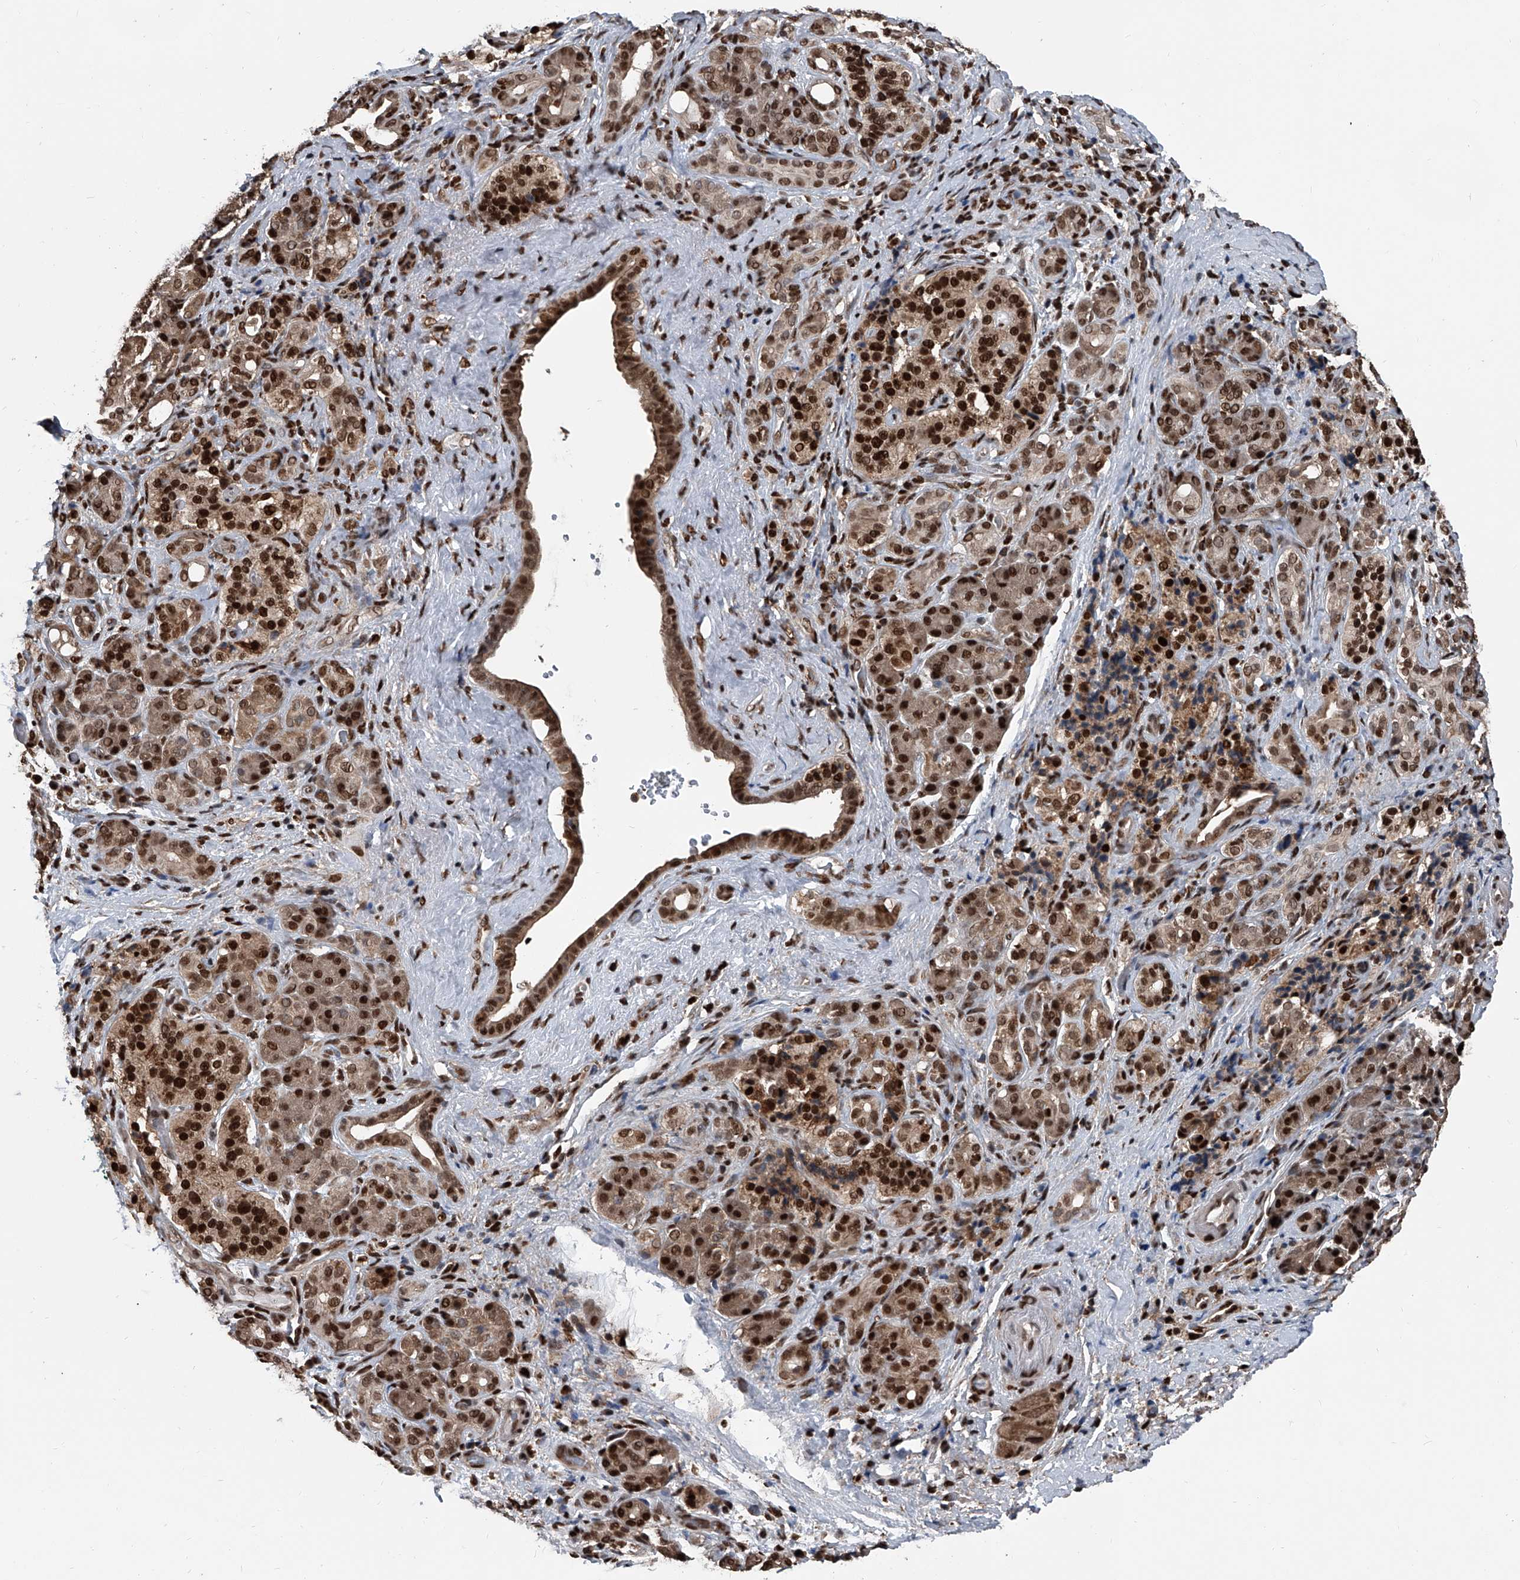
{"staining": {"intensity": "strong", "quantity": ">75%", "location": "nuclear"}, "tissue": "pancreatic cancer", "cell_type": "Tumor cells", "image_type": "cancer", "snomed": [{"axis": "morphology", "description": "Adenocarcinoma, NOS"}, {"axis": "topography", "description": "Pancreas"}], "caption": "Human pancreatic adenocarcinoma stained for a protein (brown) displays strong nuclear positive expression in about >75% of tumor cells.", "gene": "FKBP5", "patient": {"sex": "male", "age": 78}}